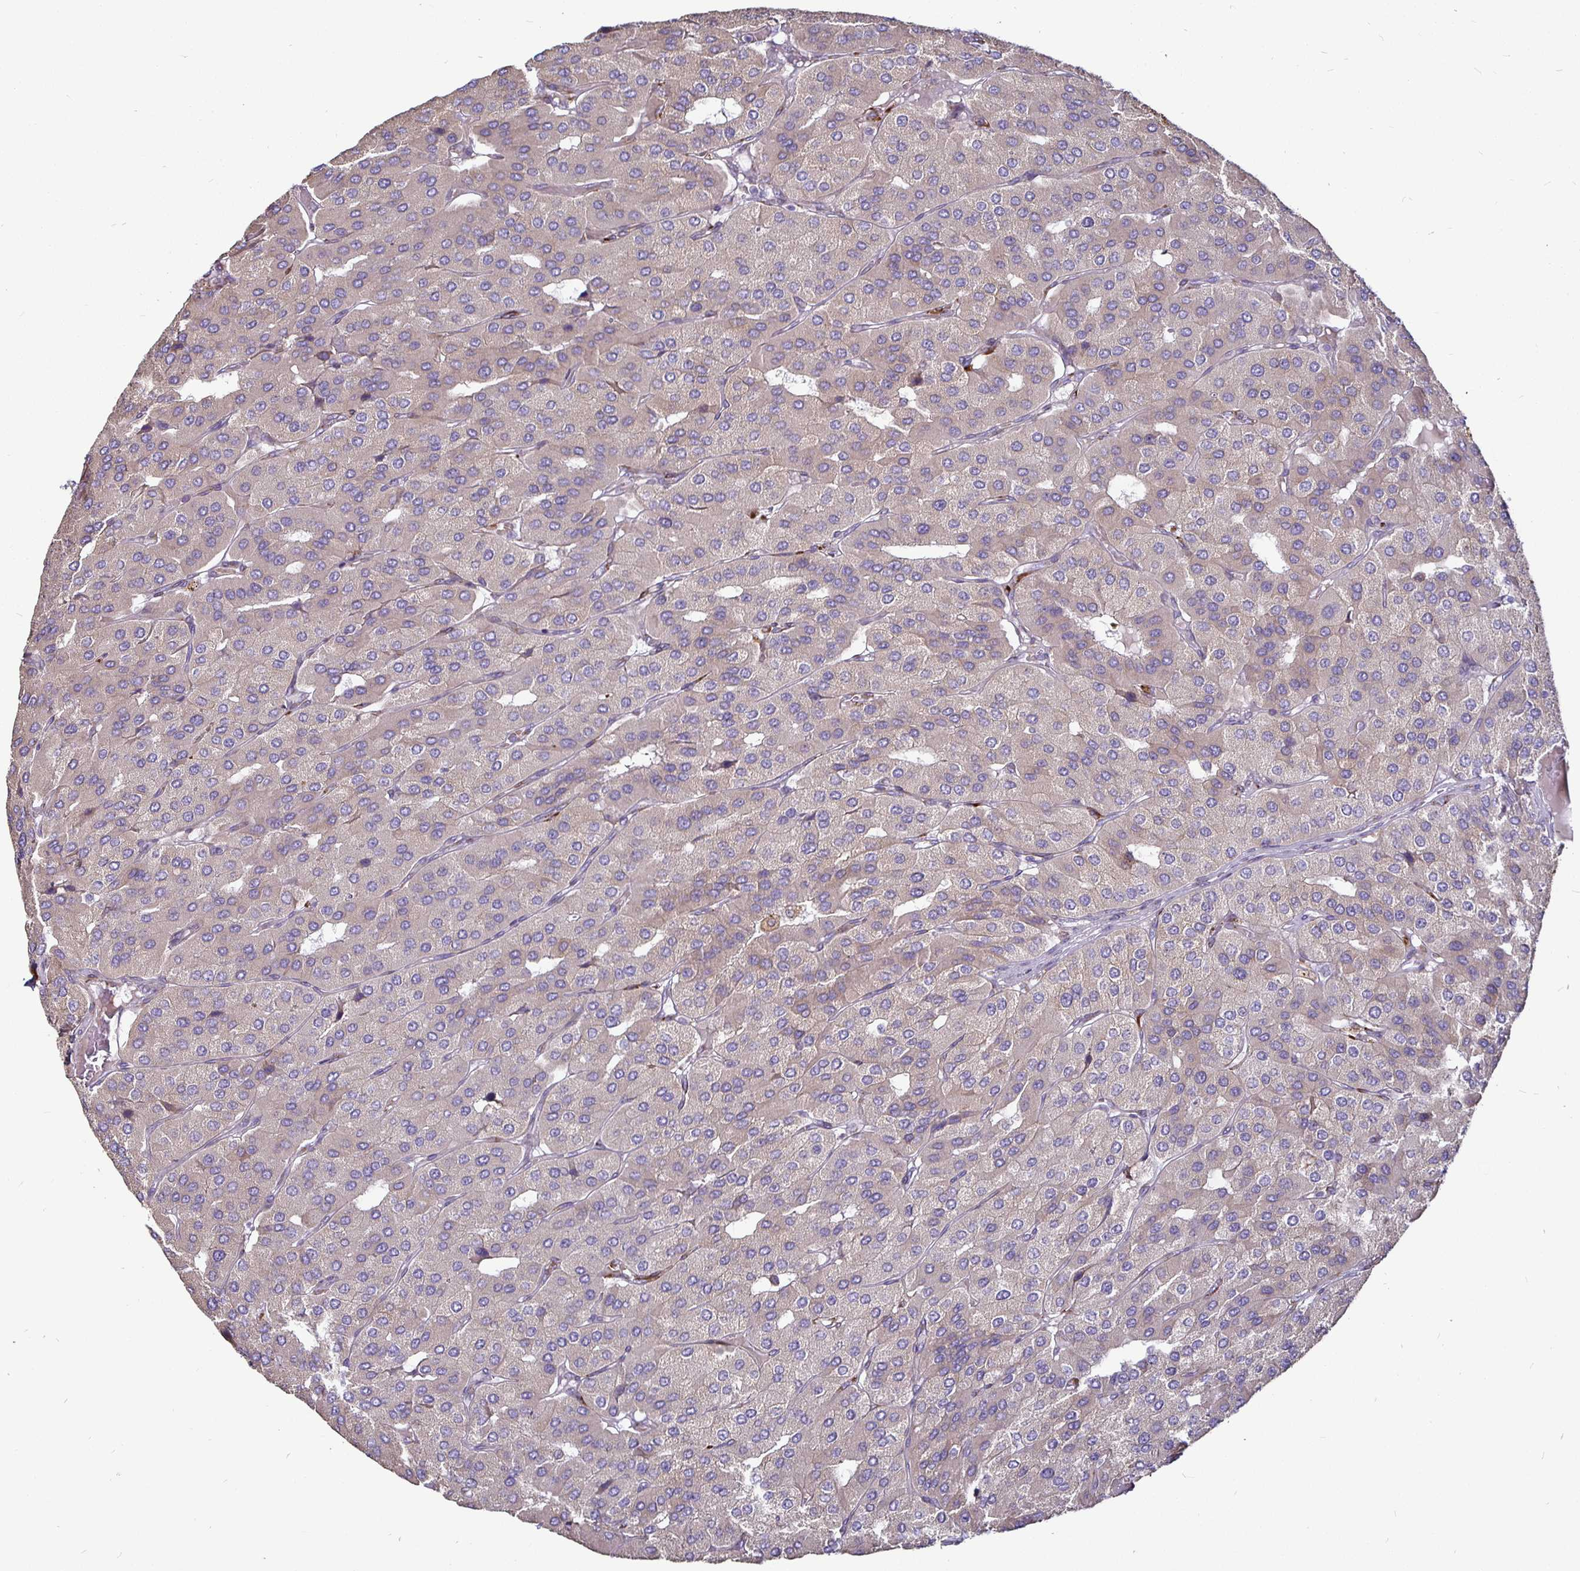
{"staining": {"intensity": "weak", "quantity": "25%-75%", "location": "cytoplasmic/membranous"}, "tissue": "parathyroid gland", "cell_type": "Glandular cells", "image_type": "normal", "snomed": [{"axis": "morphology", "description": "Normal tissue, NOS"}, {"axis": "morphology", "description": "Adenoma, NOS"}, {"axis": "topography", "description": "Parathyroid gland"}], "caption": "A low amount of weak cytoplasmic/membranous expression is identified in about 25%-75% of glandular cells in normal parathyroid gland. Using DAB (3,3'-diaminobenzidine) (brown) and hematoxylin (blue) stains, captured at high magnification using brightfield microscopy.", "gene": "P4HA2", "patient": {"sex": "female", "age": 86}}